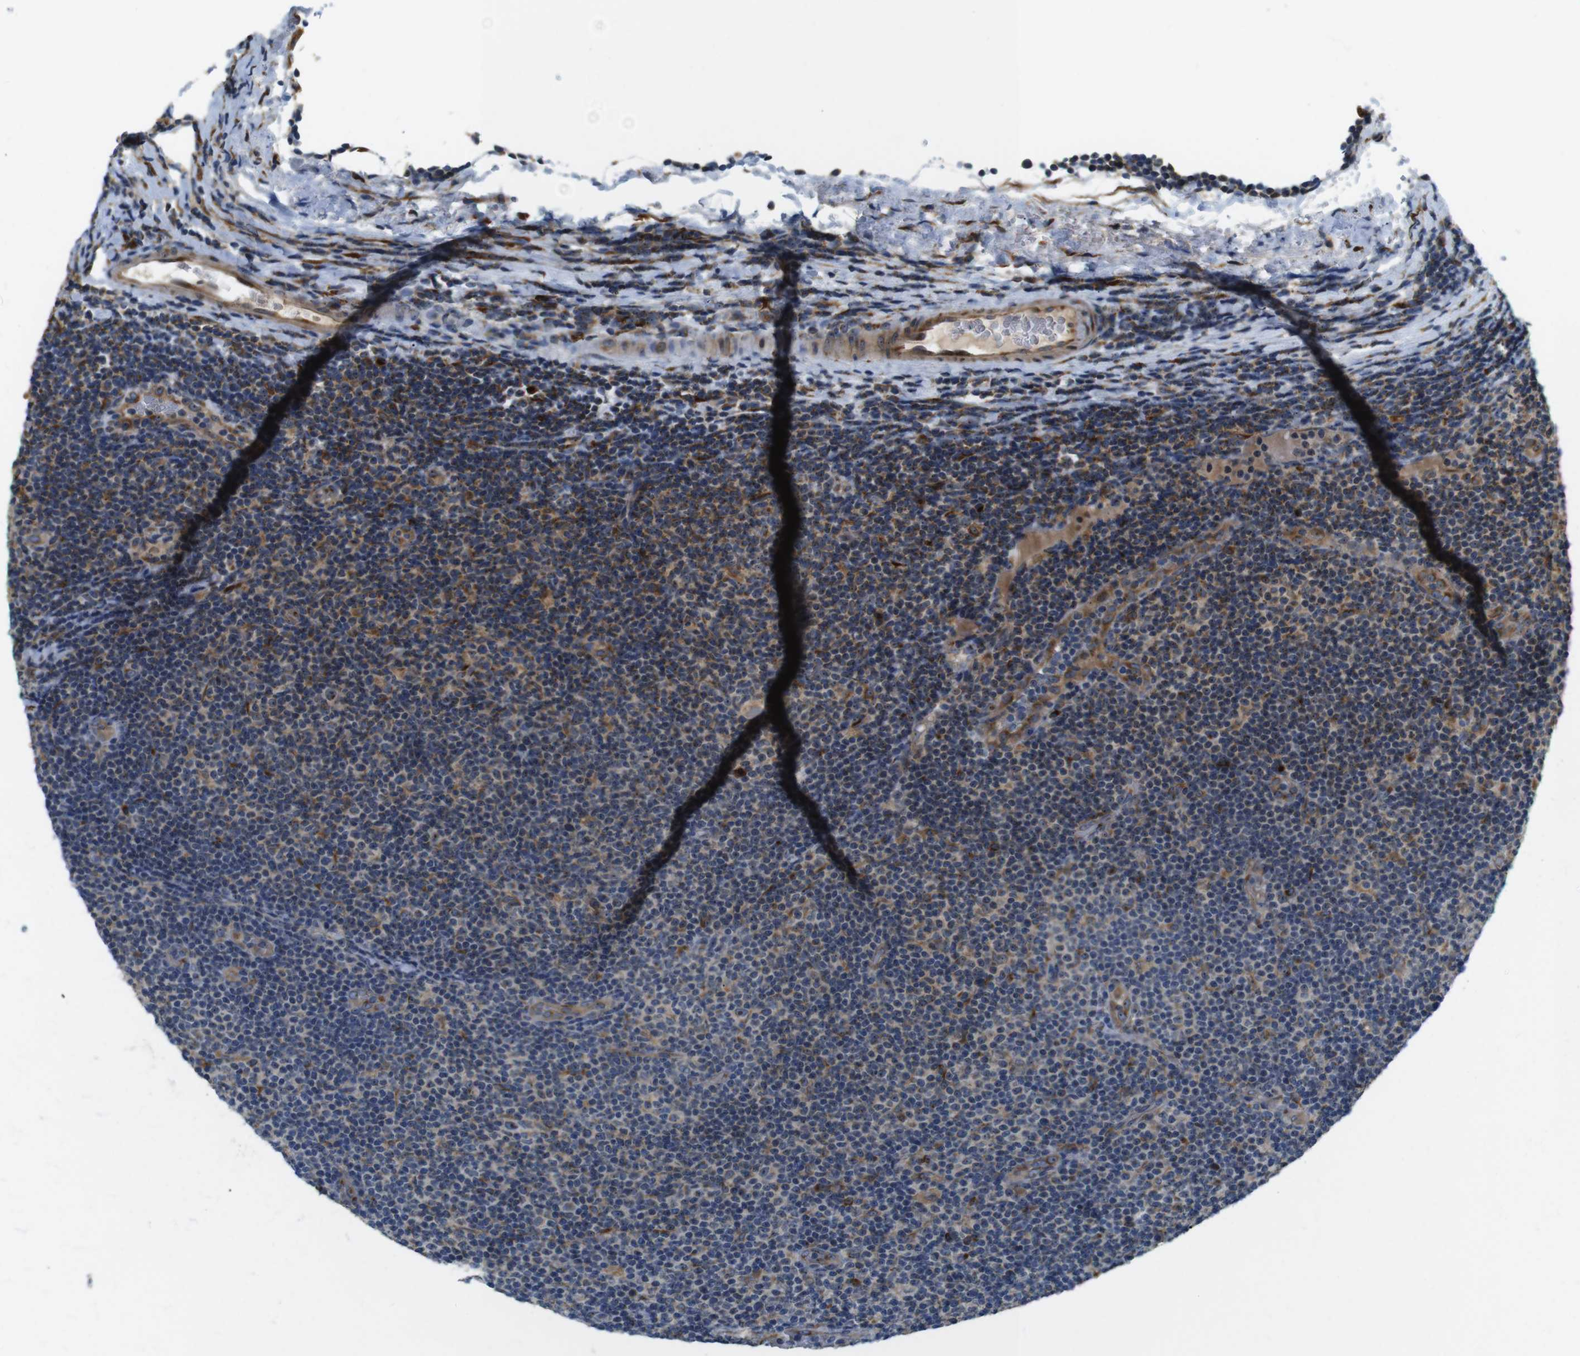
{"staining": {"intensity": "weak", "quantity": "25%-75%", "location": "cytoplasmic/membranous"}, "tissue": "lymphoma", "cell_type": "Tumor cells", "image_type": "cancer", "snomed": [{"axis": "morphology", "description": "Malignant lymphoma, non-Hodgkin's type, Low grade"}, {"axis": "topography", "description": "Lymph node"}], "caption": "Immunohistochemistry (IHC) (DAB) staining of human lymphoma exhibits weak cytoplasmic/membranous protein staining in approximately 25%-75% of tumor cells.", "gene": "TMEM143", "patient": {"sex": "male", "age": 83}}